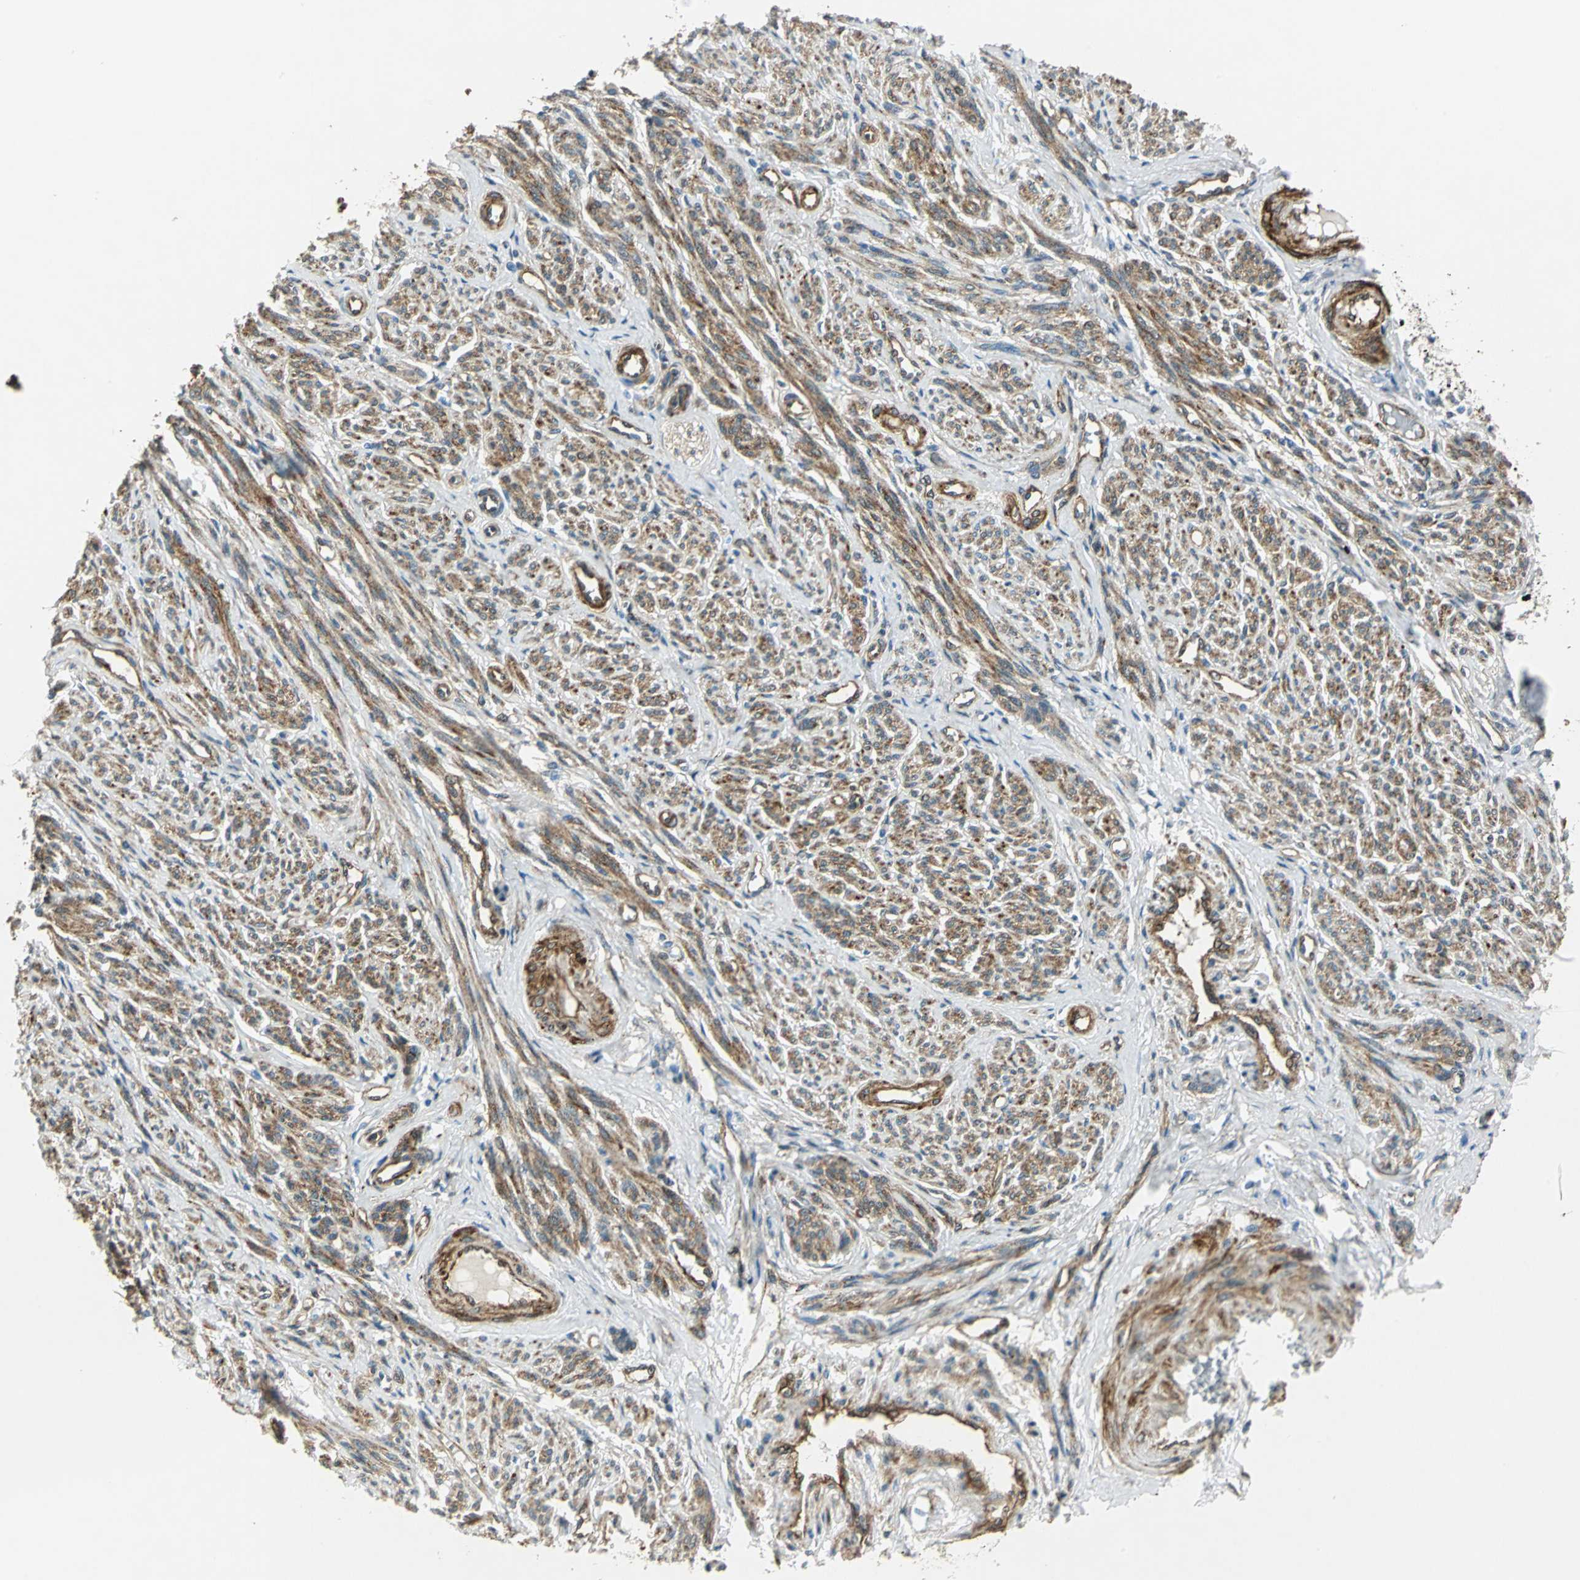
{"staining": {"intensity": "moderate", "quantity": ">75%", "location": "cytoplasmic/membranous"}, "tissue": "smooth muscle", "cell_type": "Smooth muscle cells", "image_type": "normal", "snomed": [{"axis": "morphology", "description": "Normal tissue, NOS"}, {"axis": "topography", "description": "Smooth muscle"}], "caption": "High-magnification brightfield microscopy of benign smooth muscle stained with DAB (brown) and counterstained with hematoxylin (blue). smooth muscle cells exhibit moderate cytoplasmic/membranous staining is present in about>75% of cells. The protein is stained brown, and the nuclei are stained in blue (DAB IHC with brightfield microscopy, high magnification).", "gene": "HSPB1", "patient": {"sex": "female", "age": 65}}